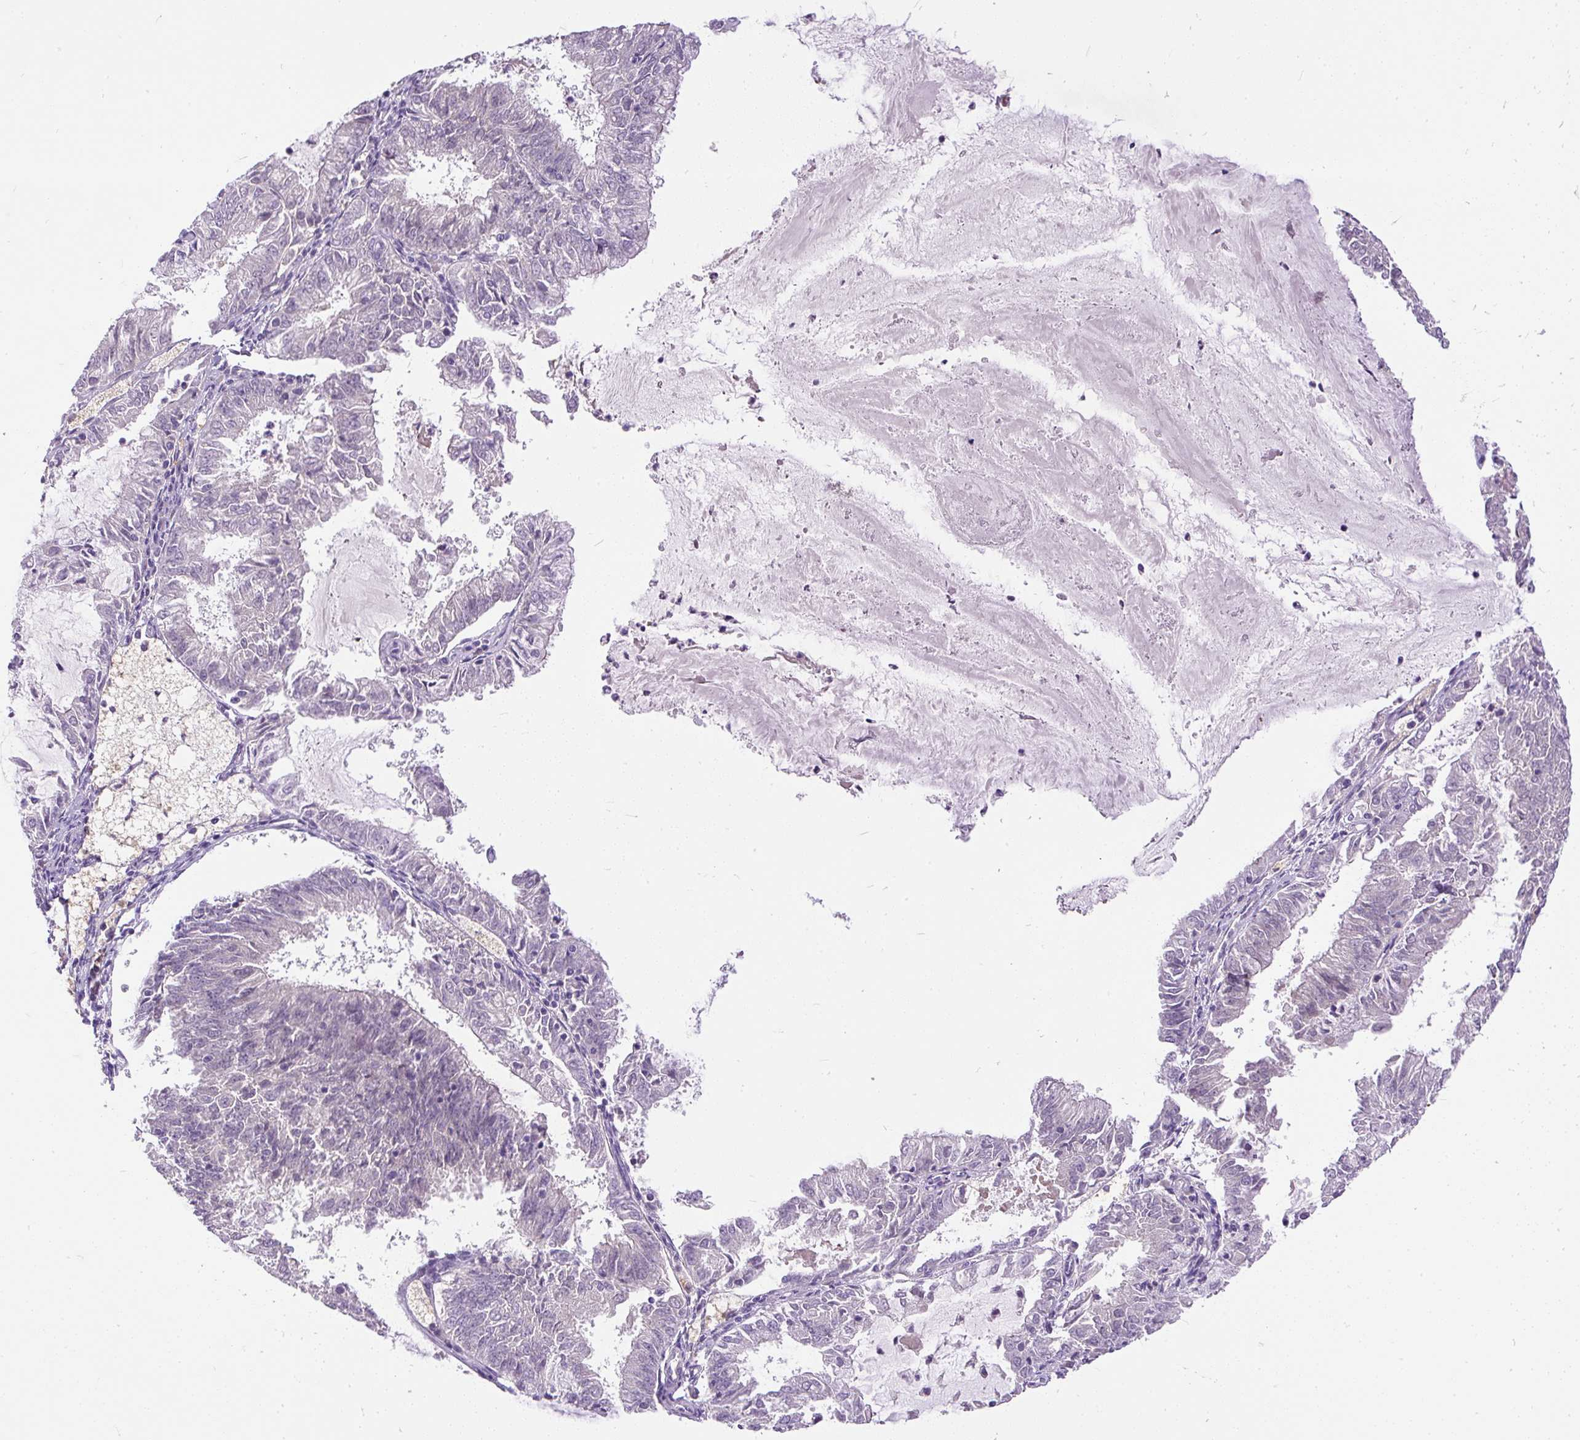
{"staining": {"intensity": "negative", "quantity": "none", "location": "none"}, "tissue": "endometrial cancer", "cell_type": "Tumor cells", "image_type": "cancer", "snomed": [{"axis": "morphology", "description": "Adenocarcinoma, NOS"}, {"axis": "topography", "description": "Endometrium"}], "caption": "A photomicrograph of human endometrial cancer (adenocarcinoma) is negative for staining in tumor cells.", "gene": "KRTAP20-3", "patient": {"sex": "female", "age": 57}}